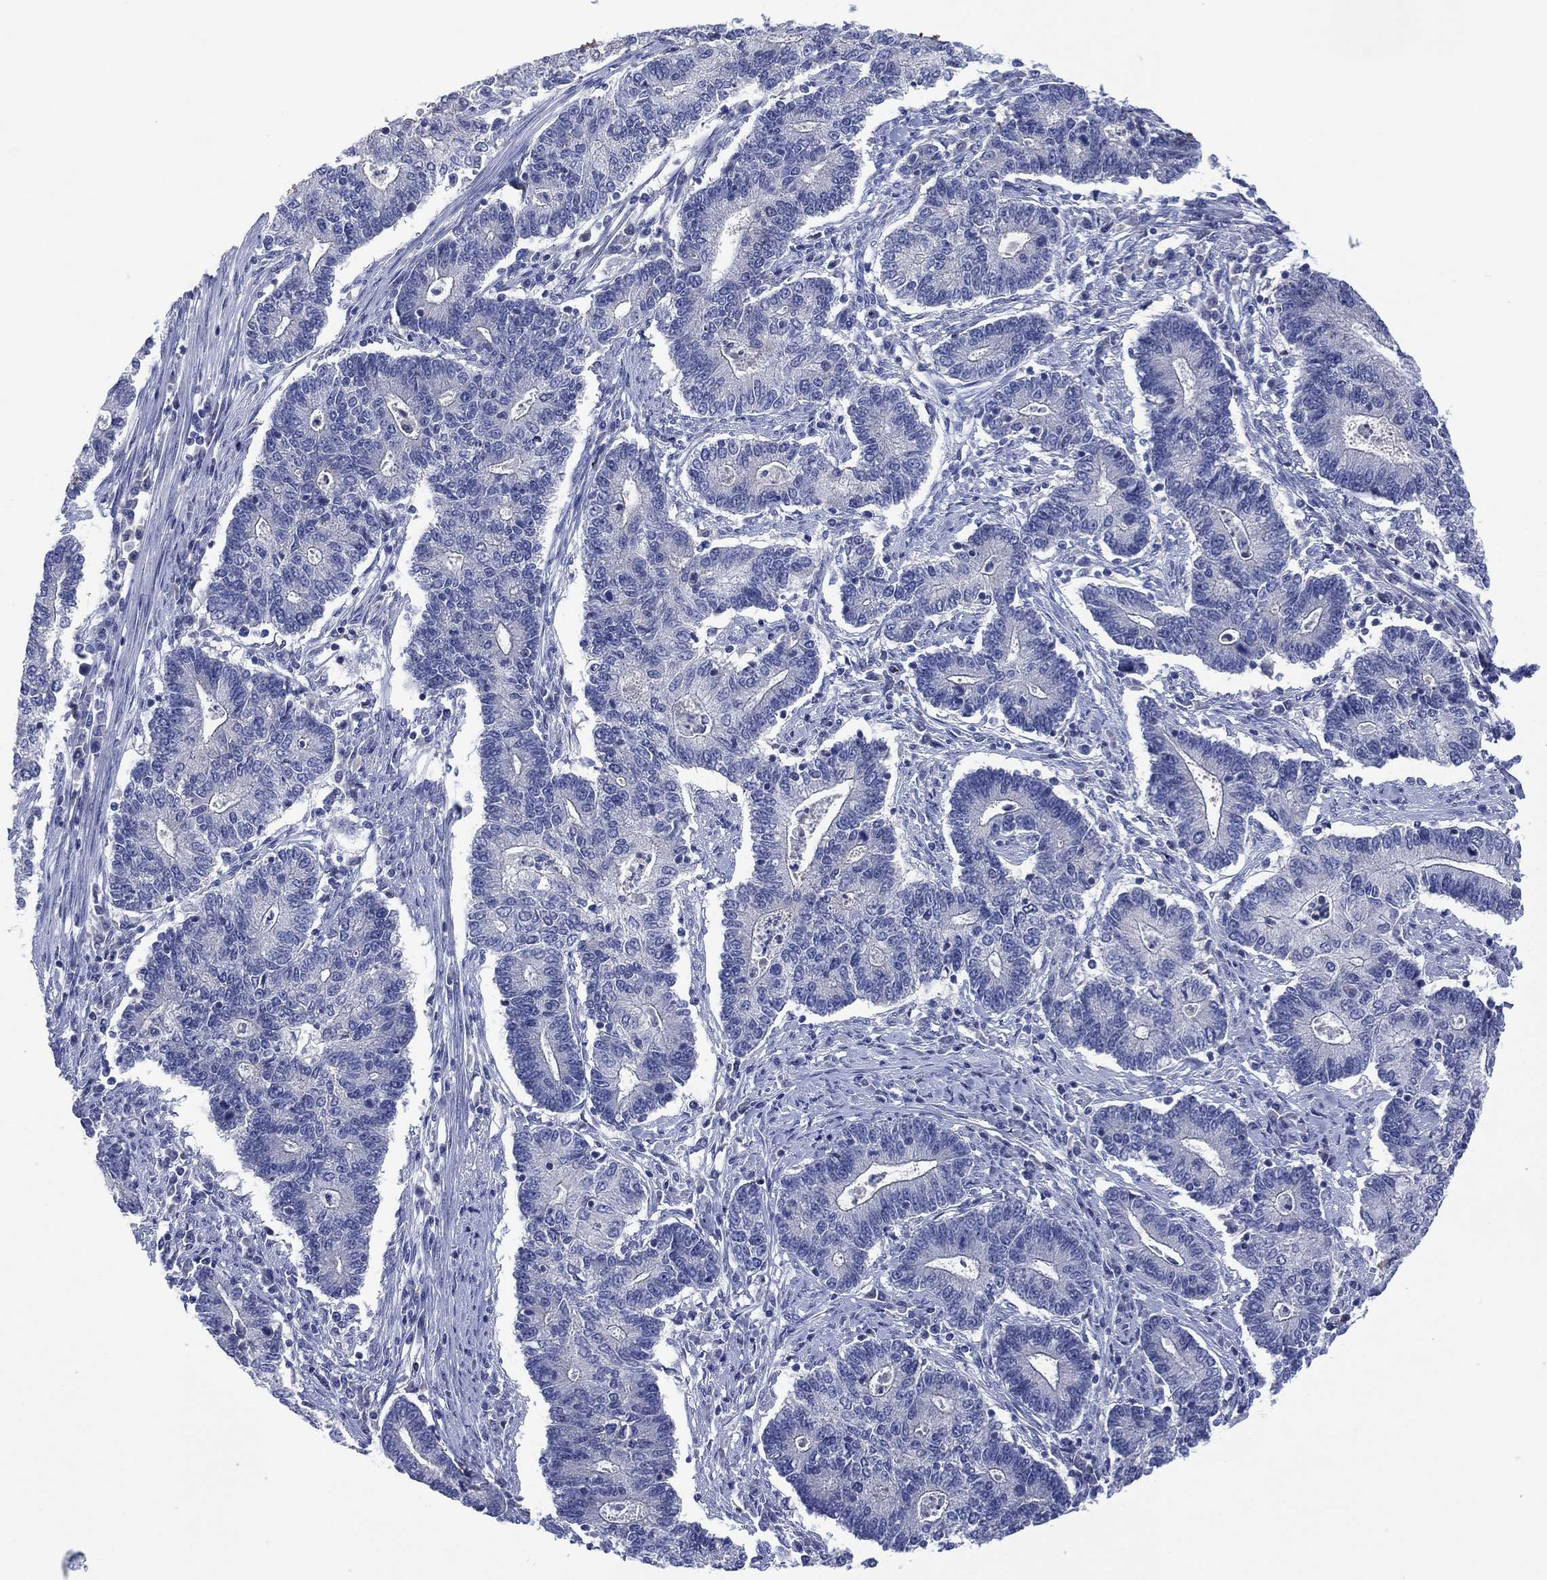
{"staining": {"intensity": "negative", "quantity": "none", "location": "none"}, "tissue": "endometrial cancer", "cell_type": "Tumor cells", "image_type": "cancer", "snomed": [{"axis": "morphology", "description": "Adenocarcinoma, NOS"}, {"axis": "topography", "description": "Uterus"}, {"axis": "topography", "description": "Endometrium"}], "caption": "High power microscopy histopathology image of an immunohistochemistry (IHC) photomicrograph of endometrial adenocarcinoma, revealing no significant expression in tumor cells.", "gene": "CHRNA3", "patient": {"sex": "female", "age": 54}}